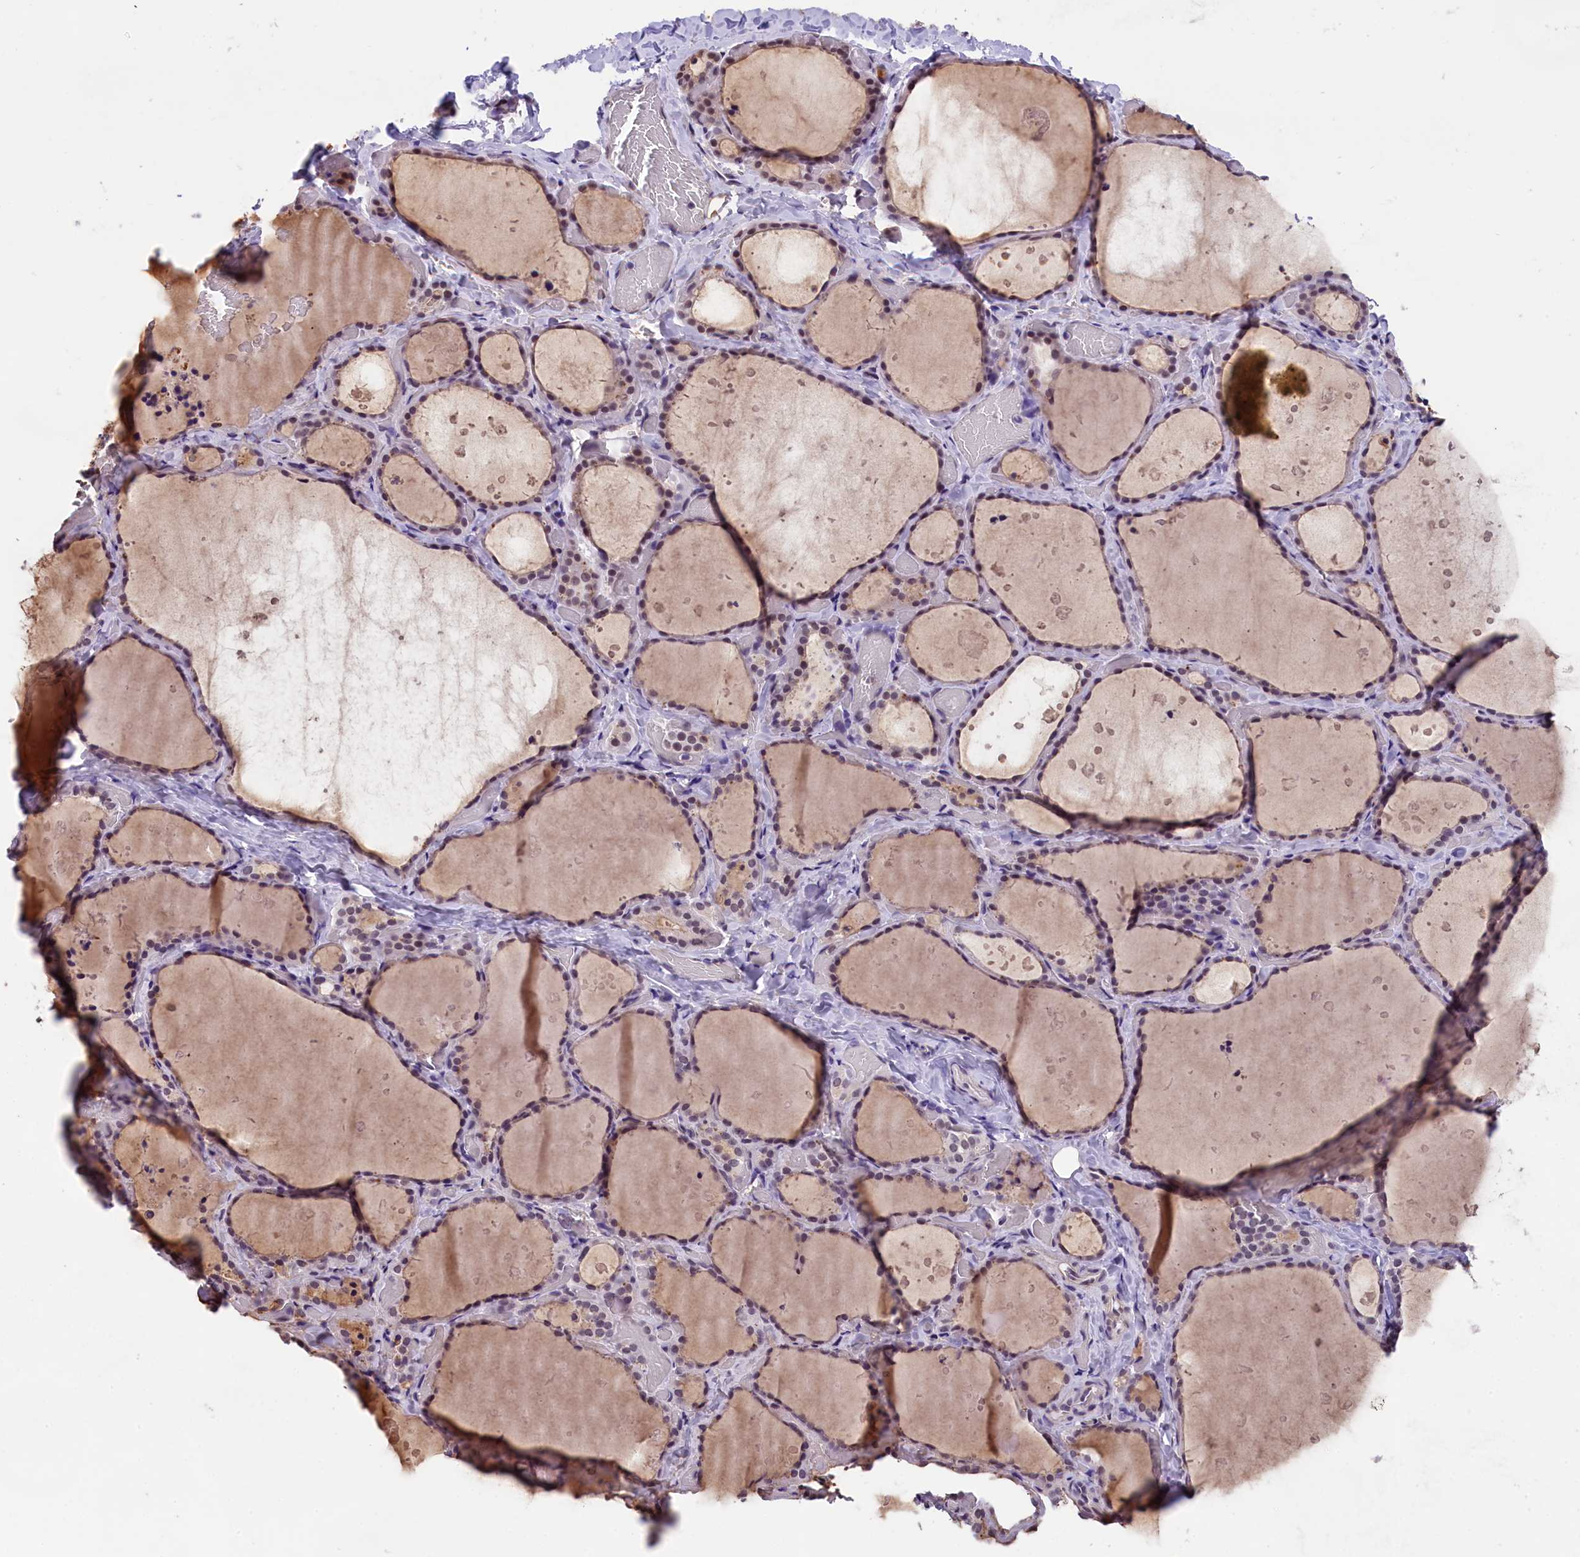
{"staining": {"intensity": "moderate", "quantity": "25%-75%", "location": "nuclear"}, "tissue": "thyroid gland", "cell_type": "Glandular cells", "image_type": "normal", "snomed": [{"axis": "morphology", "description": "Normal tissue, NOS"}, {"axis": "topography", "description": "Thyroid gland"}], "caption": "Immunohistochemistry micrograph of normal thyroid gland: thyroid gland stained using immunohistochemistry (IHC) demonstrates medium levels of moderate protein expression localized specifically in the nuclear of glandular cells, appearing as a nuclear brown color.", "gene": "ZC3H4", "patient": {"sex": "female", "age": 44}}